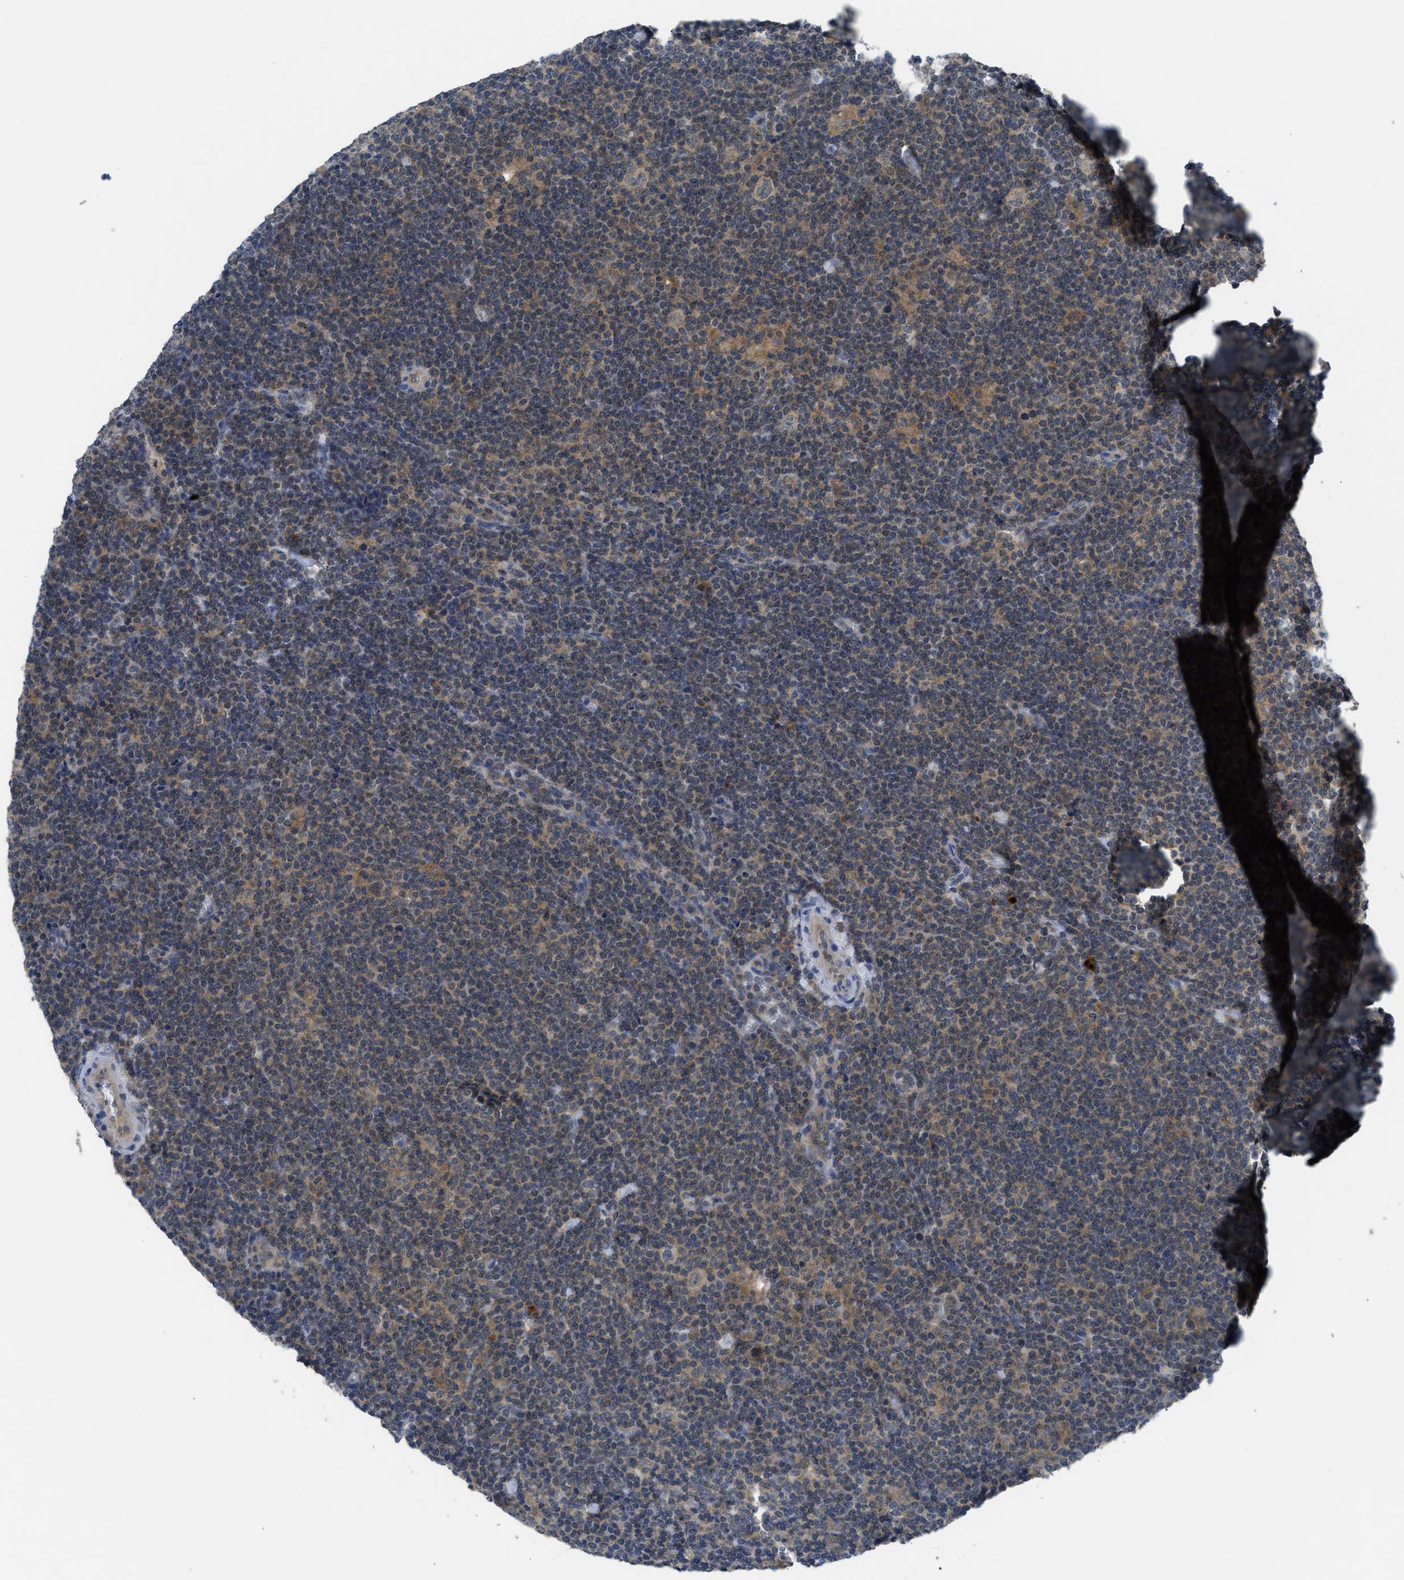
{"staining": {"intensity": "weak", "quantity": ">75%", "location": "cytoplasmic/membranous"}, "tissue": "lymphoma", "cell_type": "Tumor cells", "image_type": "cancer", "snomed": [{"axis": "morphology", "description": "Hodgkin's disease, NOS"}, {"axis": "topography", "description": "Lymph node"}], "caption": "Hodgkin's disease tissue reveals weak cytoplasmic/membranous positivity in approximately >75% of tumor cells, visualized by immunohistochemistry.", "gene": "PDE7A", "patient": {"sex": "female", "age": 57}}